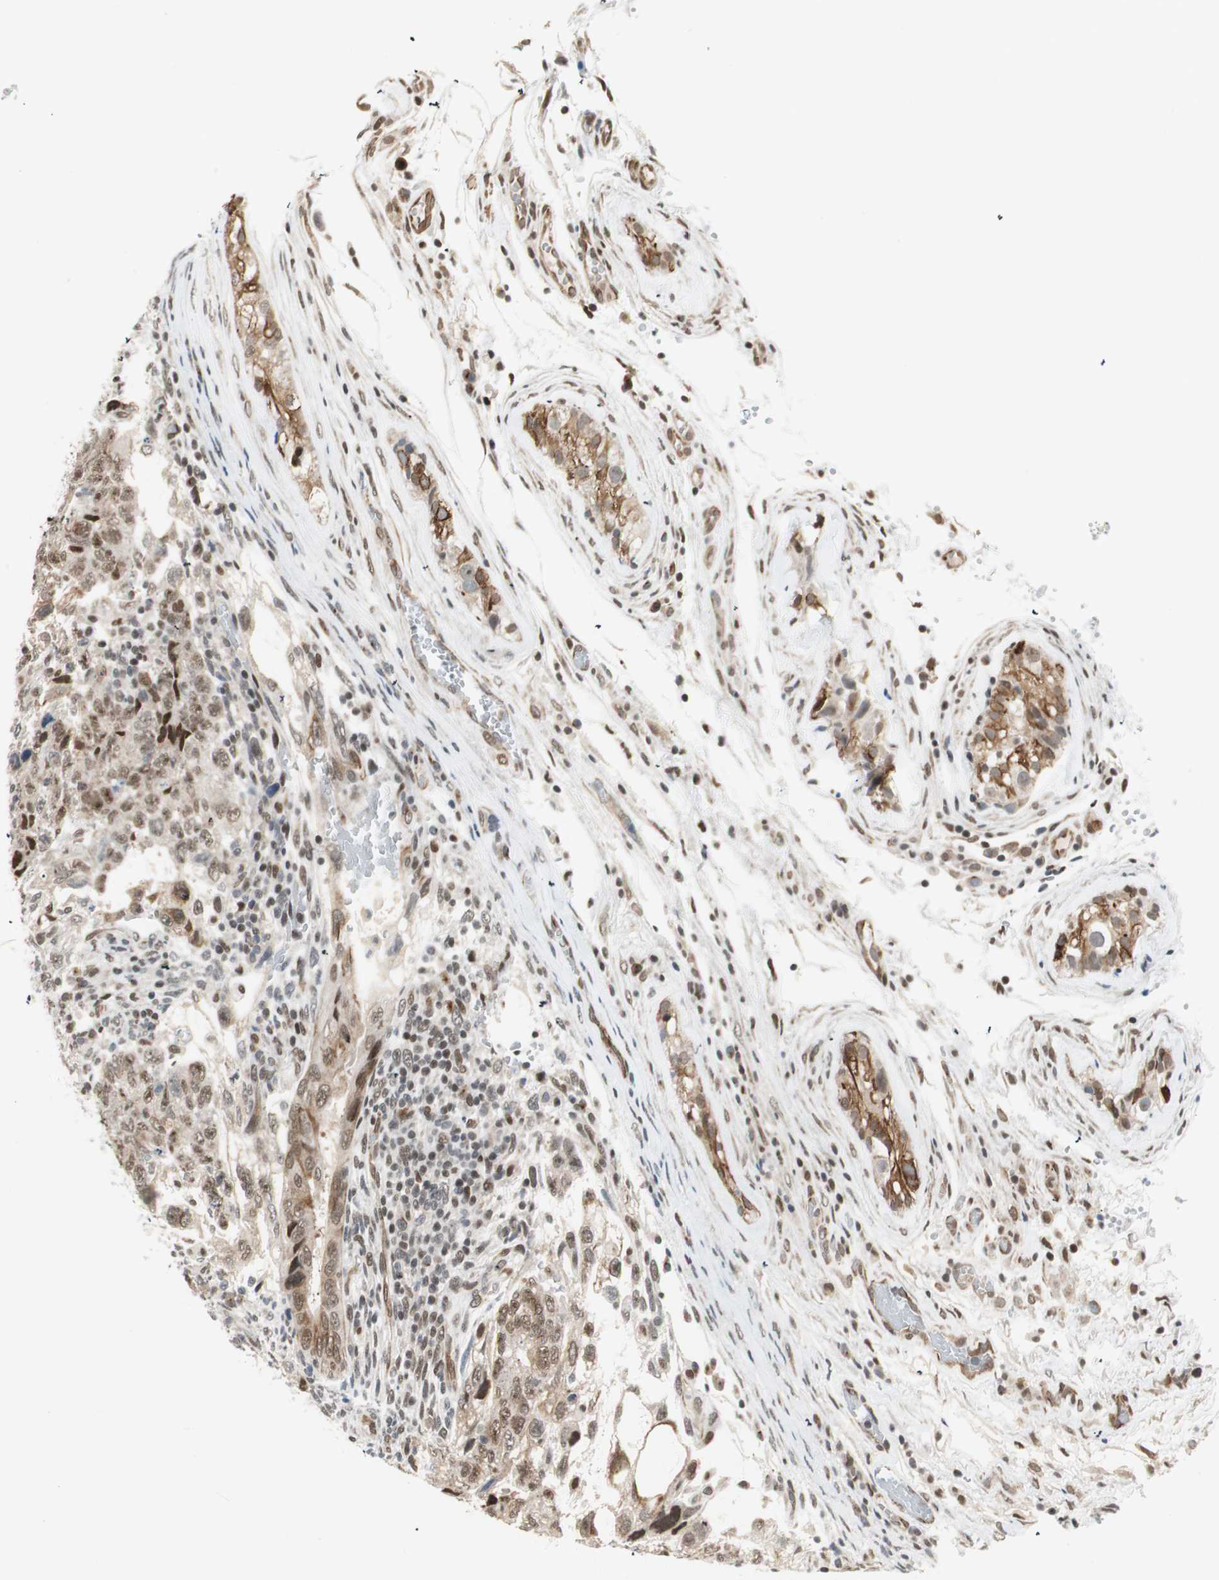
{"staining": {"intensity": "moderate", "quantity": ">75%", "location": "cytoplasmic/membranous,nuclear"}, "tissue": "testis cancer", "cell_type": "Tumor cells", "image_type": "cancer", "snomed": [{"axis": "morphology", "description": "Normal tissue, NOS"}, {"axis": "morphology", "description": "Carcinoma, Embryonal, NOS"}, {"axis": "topography", "description": "Testis"}], "caption": "Immunohistochemistry of embryonal carcinoma (testis) demonstrates medium levels of moderate cytoplasmic/membranous and nuclear positivity in approximately >75% of tumor cells.", "gene": "ZBTB17", "patient": {"sex": "male", "age": 36}}